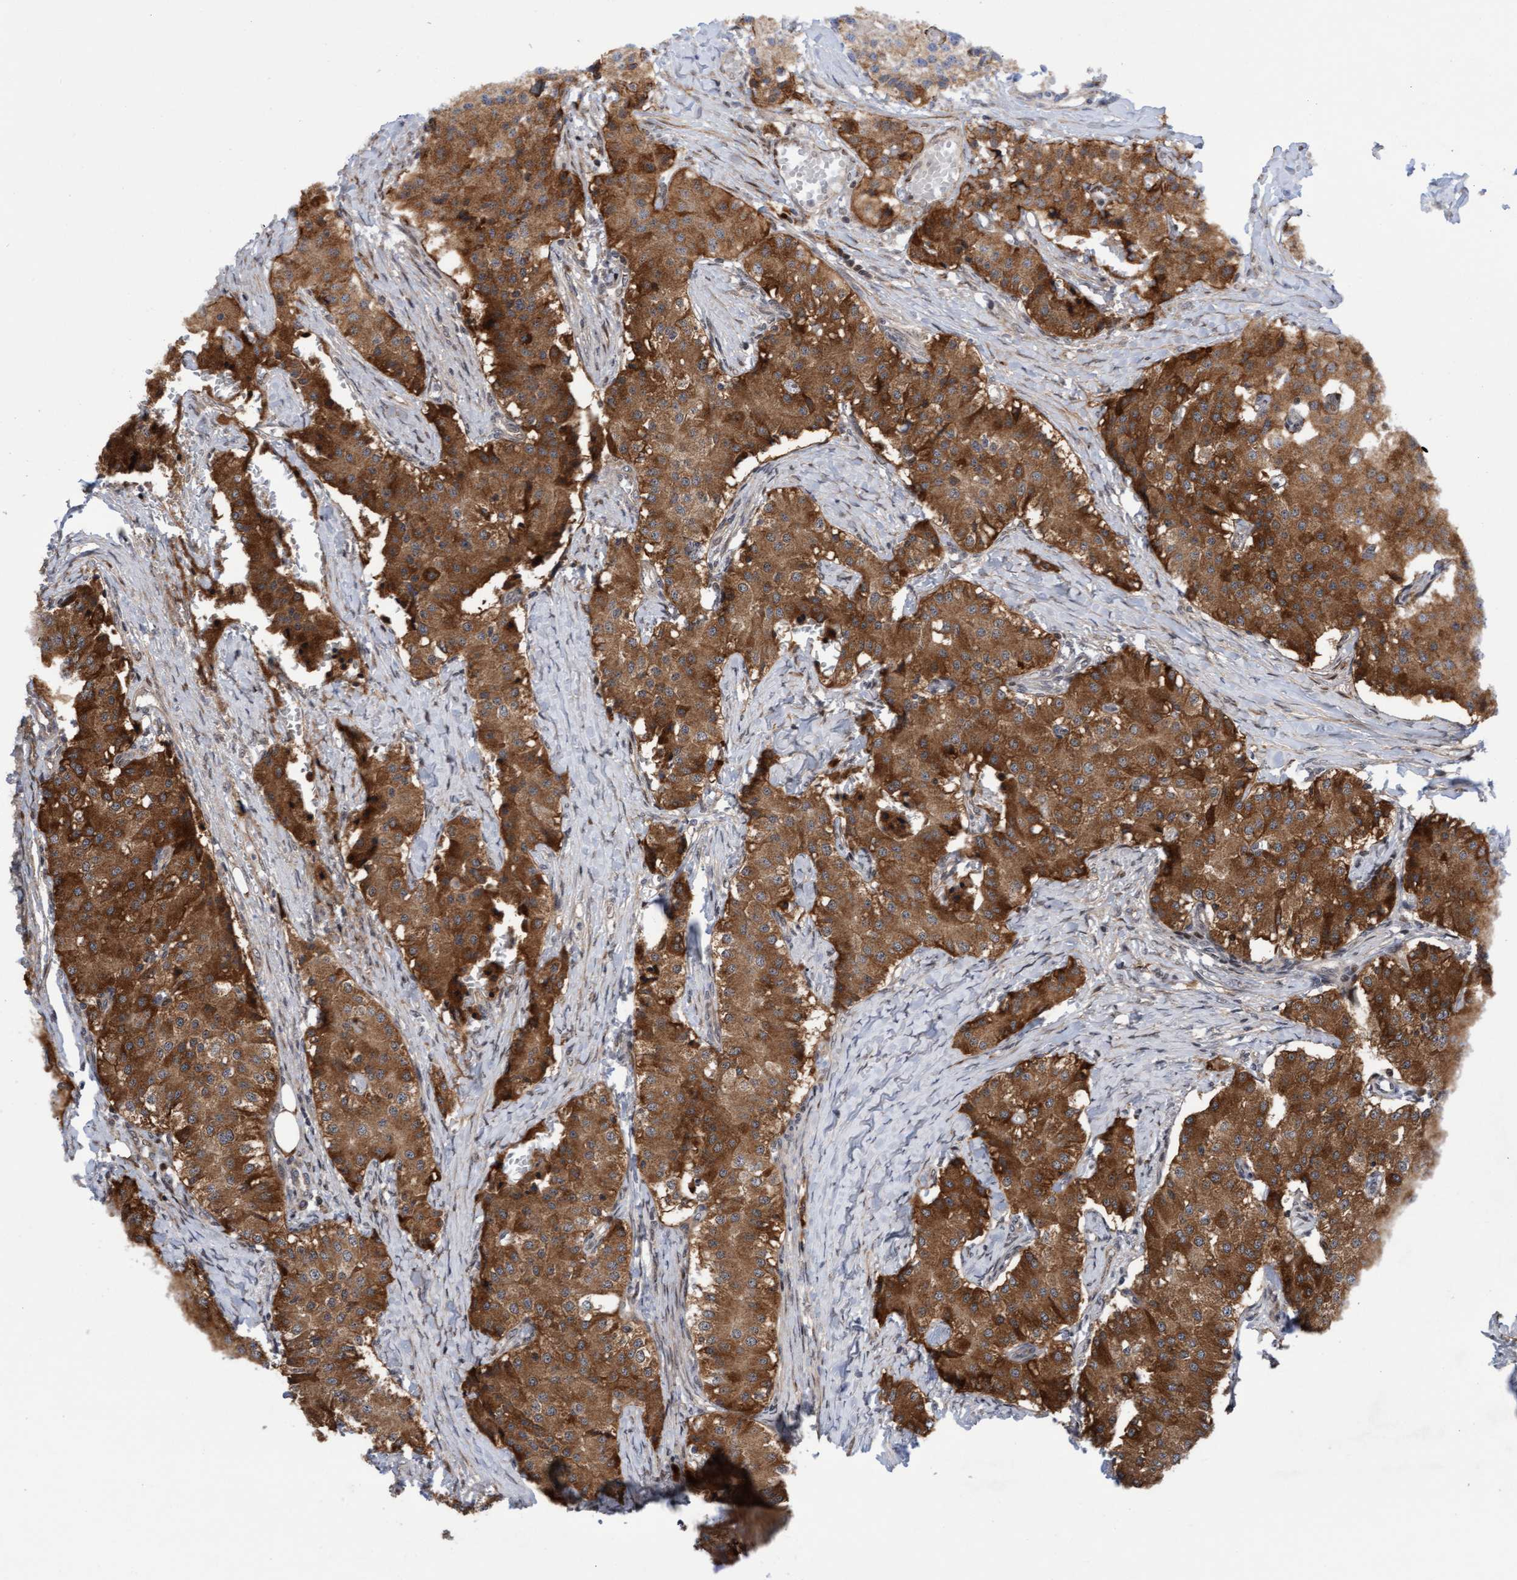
{"staining": {"intensity": "moderate", "quantity": ">75%", "location": "cytoplasmic/membranous"}, "tissue": "carcinoid", "cell_type": "Tumor cells", "image_type": "cancer", "snomed": [{"axis": "morphology", "description": "Carcinoid, malignant, NOS"}, {"axis": "topography", "description": "Colon"}], "caption": "The immunohistochemical stain labels moderate cytoplasmic/membranous expression in tumor cells of carcinoid tissue.", "gene": "ITFG1", "patient": {"sex": "female", "age": 52}}